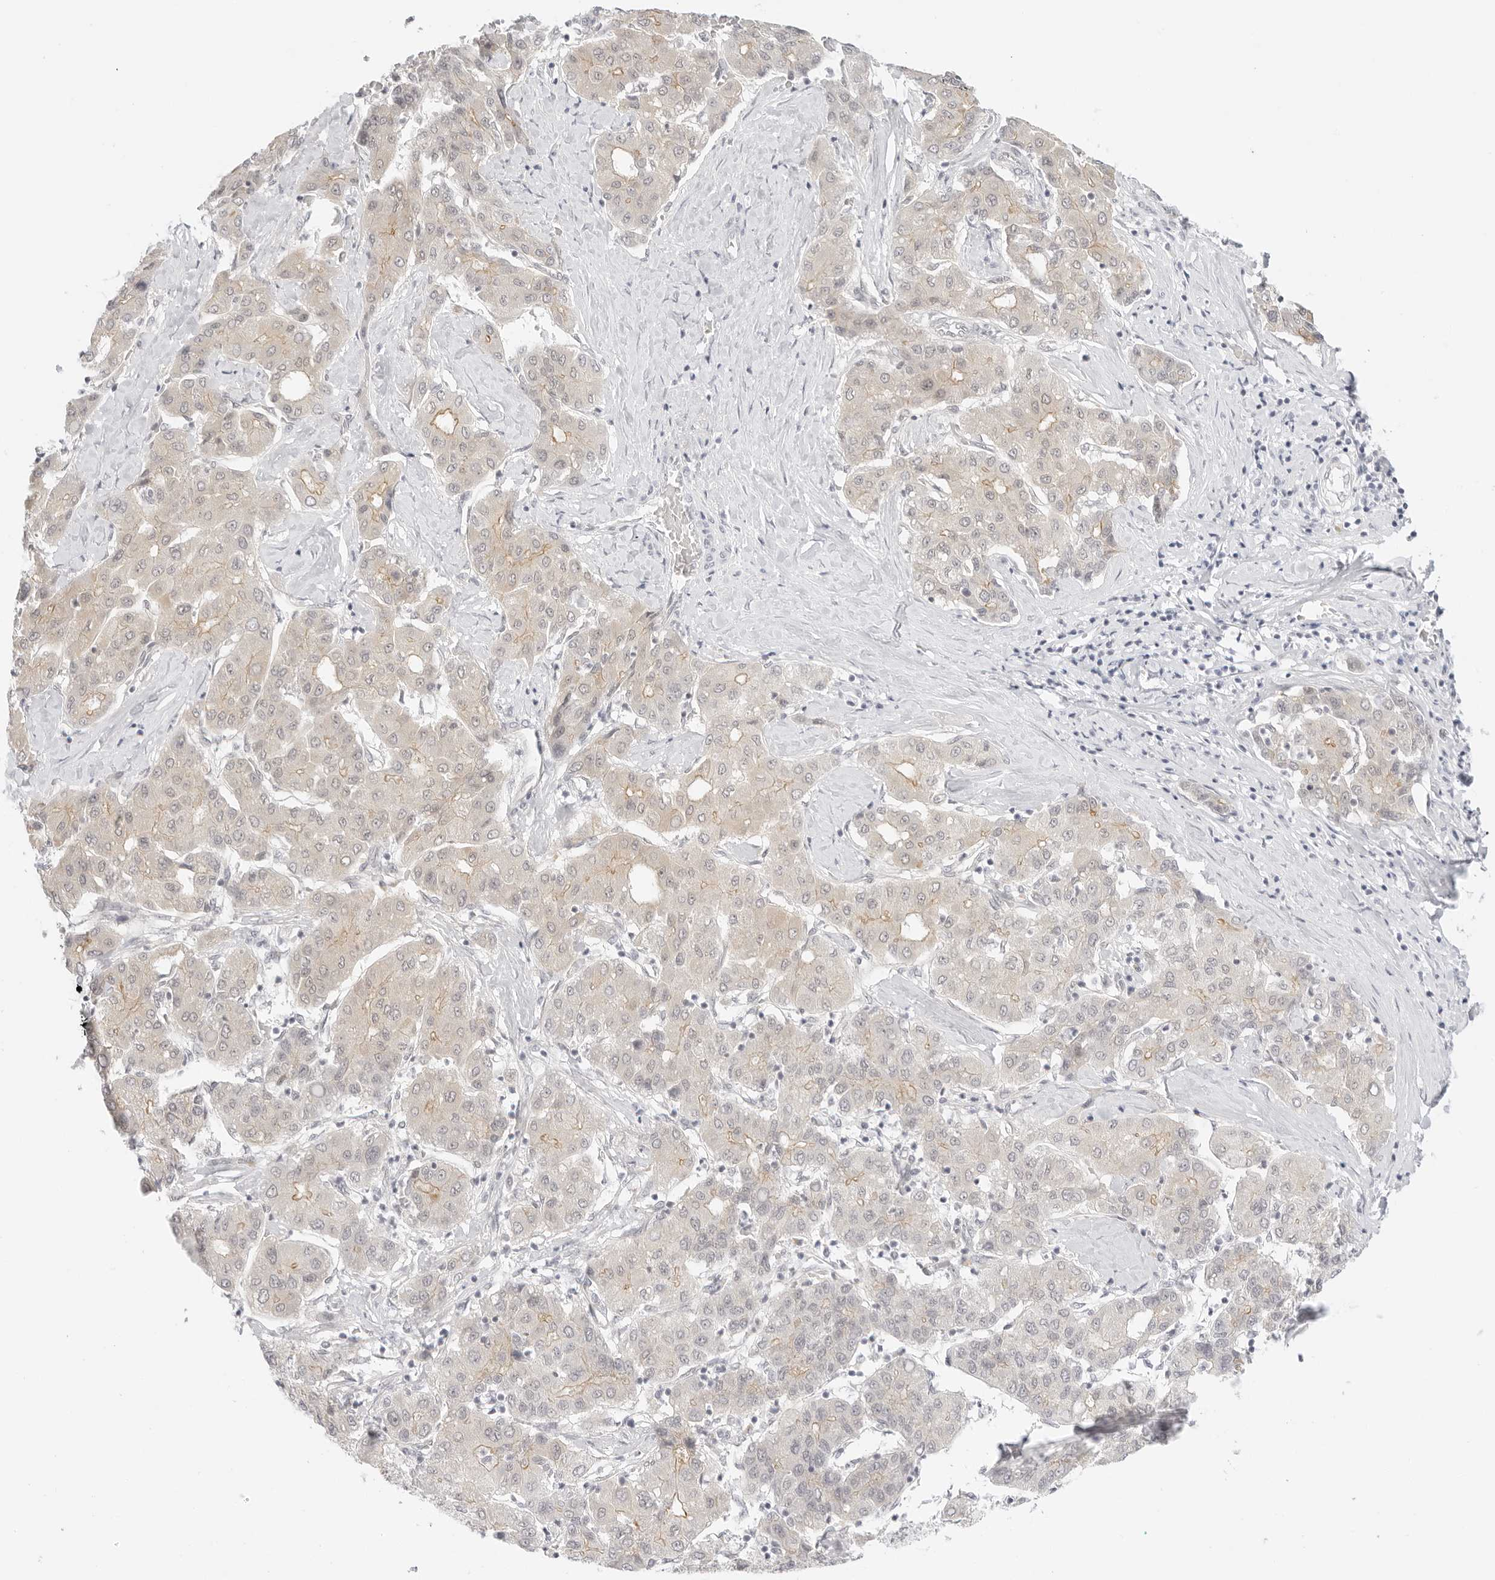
{"staining": {"intensity": "weak", "quantity": "<25%", "location": "cytoplasmic/membranous"}, "tissue": "liver cancer", "cell_type": "Tumor cells", "image_type": "cancer", "snomed": [{"axis": "morphology", "description": "Carcinoma, Hepatocellular, NOS"}, {"axis": "topography", "description": "Liver"}], "caption": "The micrograph reveals no staining of tumor cells in liver cancer.", "gene": "MED18", "patient": {"sex": "male", "age": 65}}